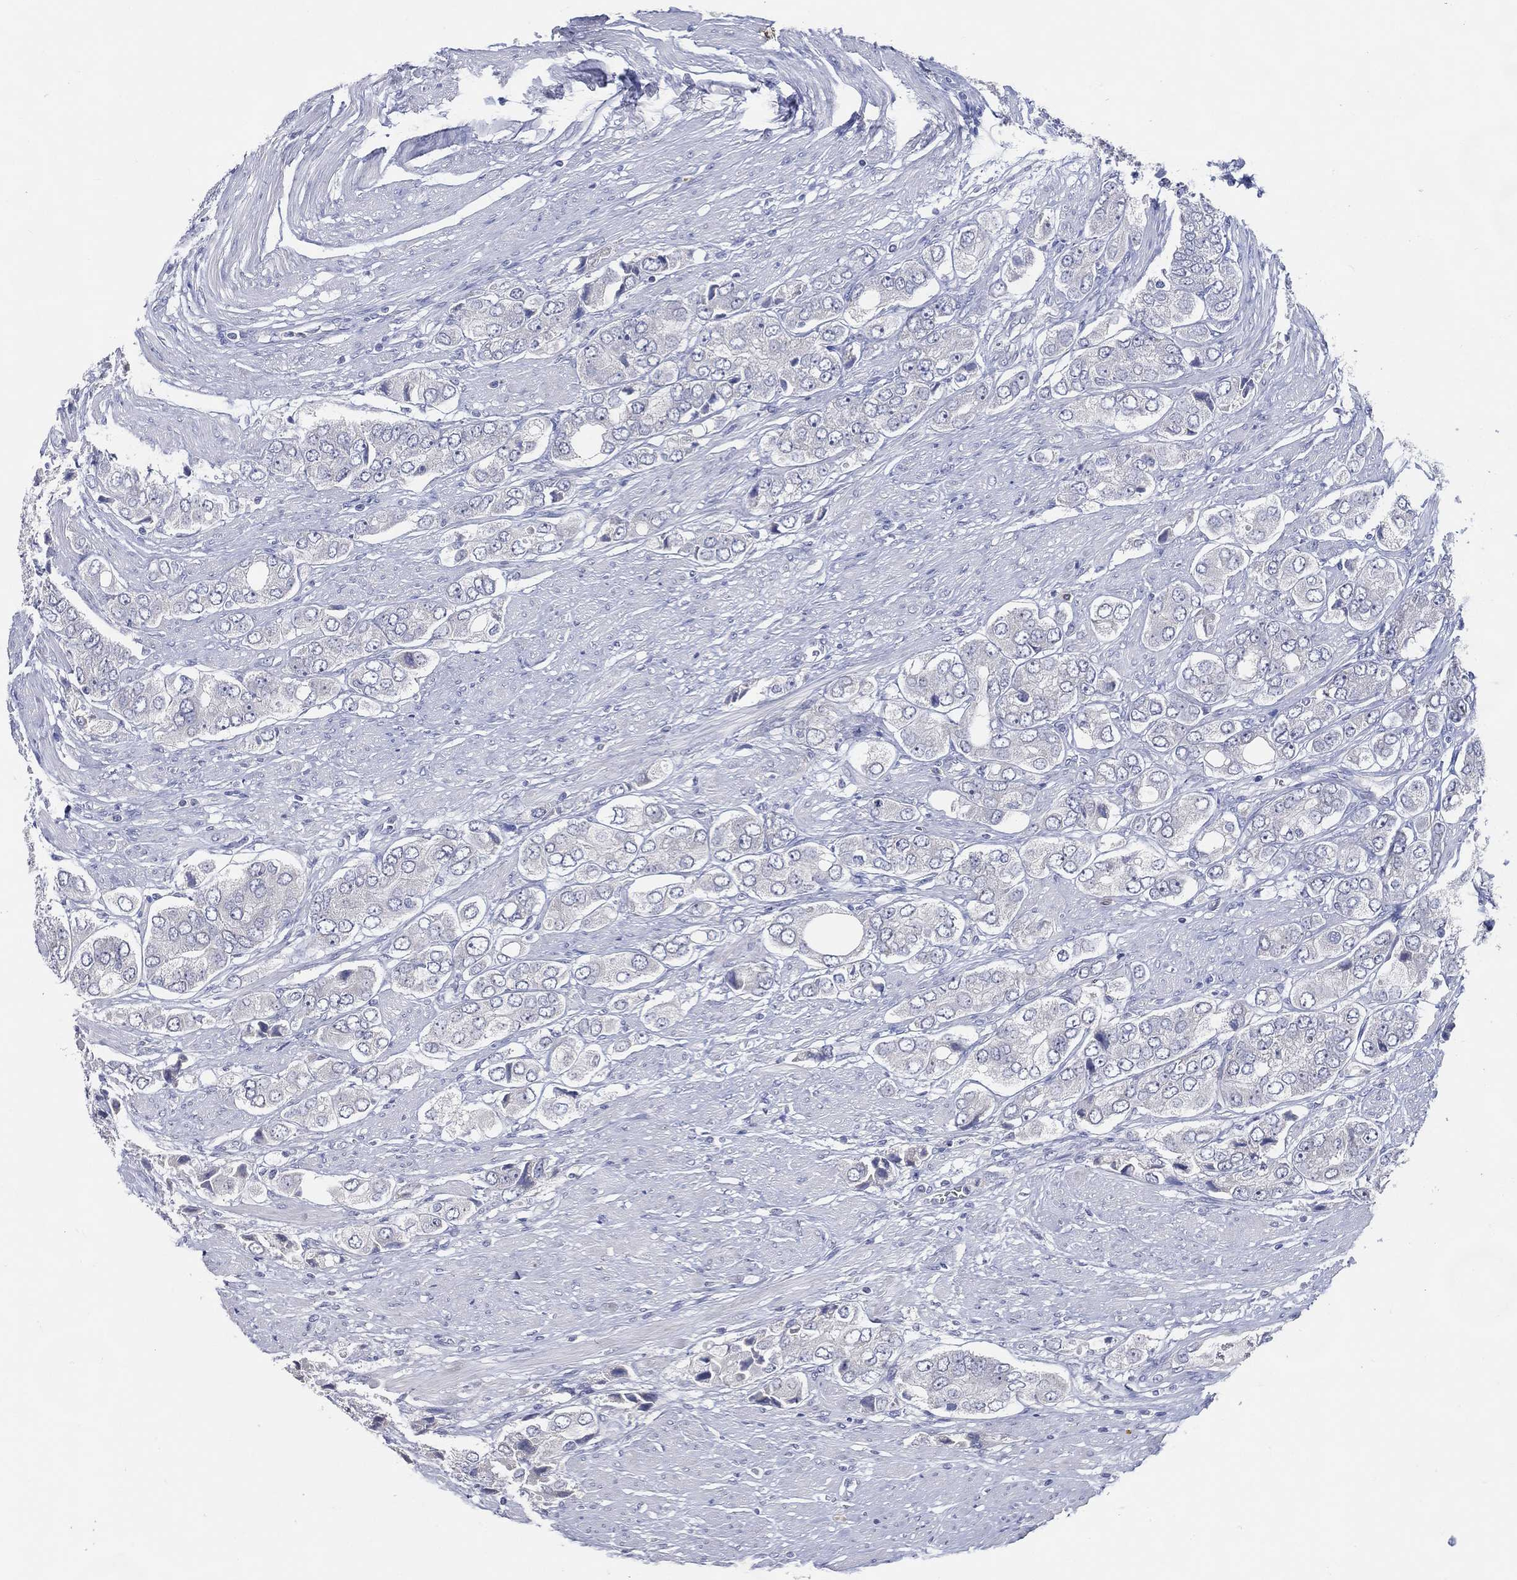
{"staining": {"intensity": "negative", "quantity": "none", "location": "none"}, "tissue": "prostate cancer", "cell_type": "Tumor cells", "image_type": "cancer", "snomed": [{"axis": "morphology", "description": "Adenocarcinoma, Low grade"}, {"axis": "topography", "description": "Prostate"}], "caption": "The photomicrograph shows no staining of tumor cells in prostate cancer (low-grade adenocarcinoma). Nuclei are stained in blue.", "gene": "DNAH6", "patient": {"sex": "male", "age": 69}}